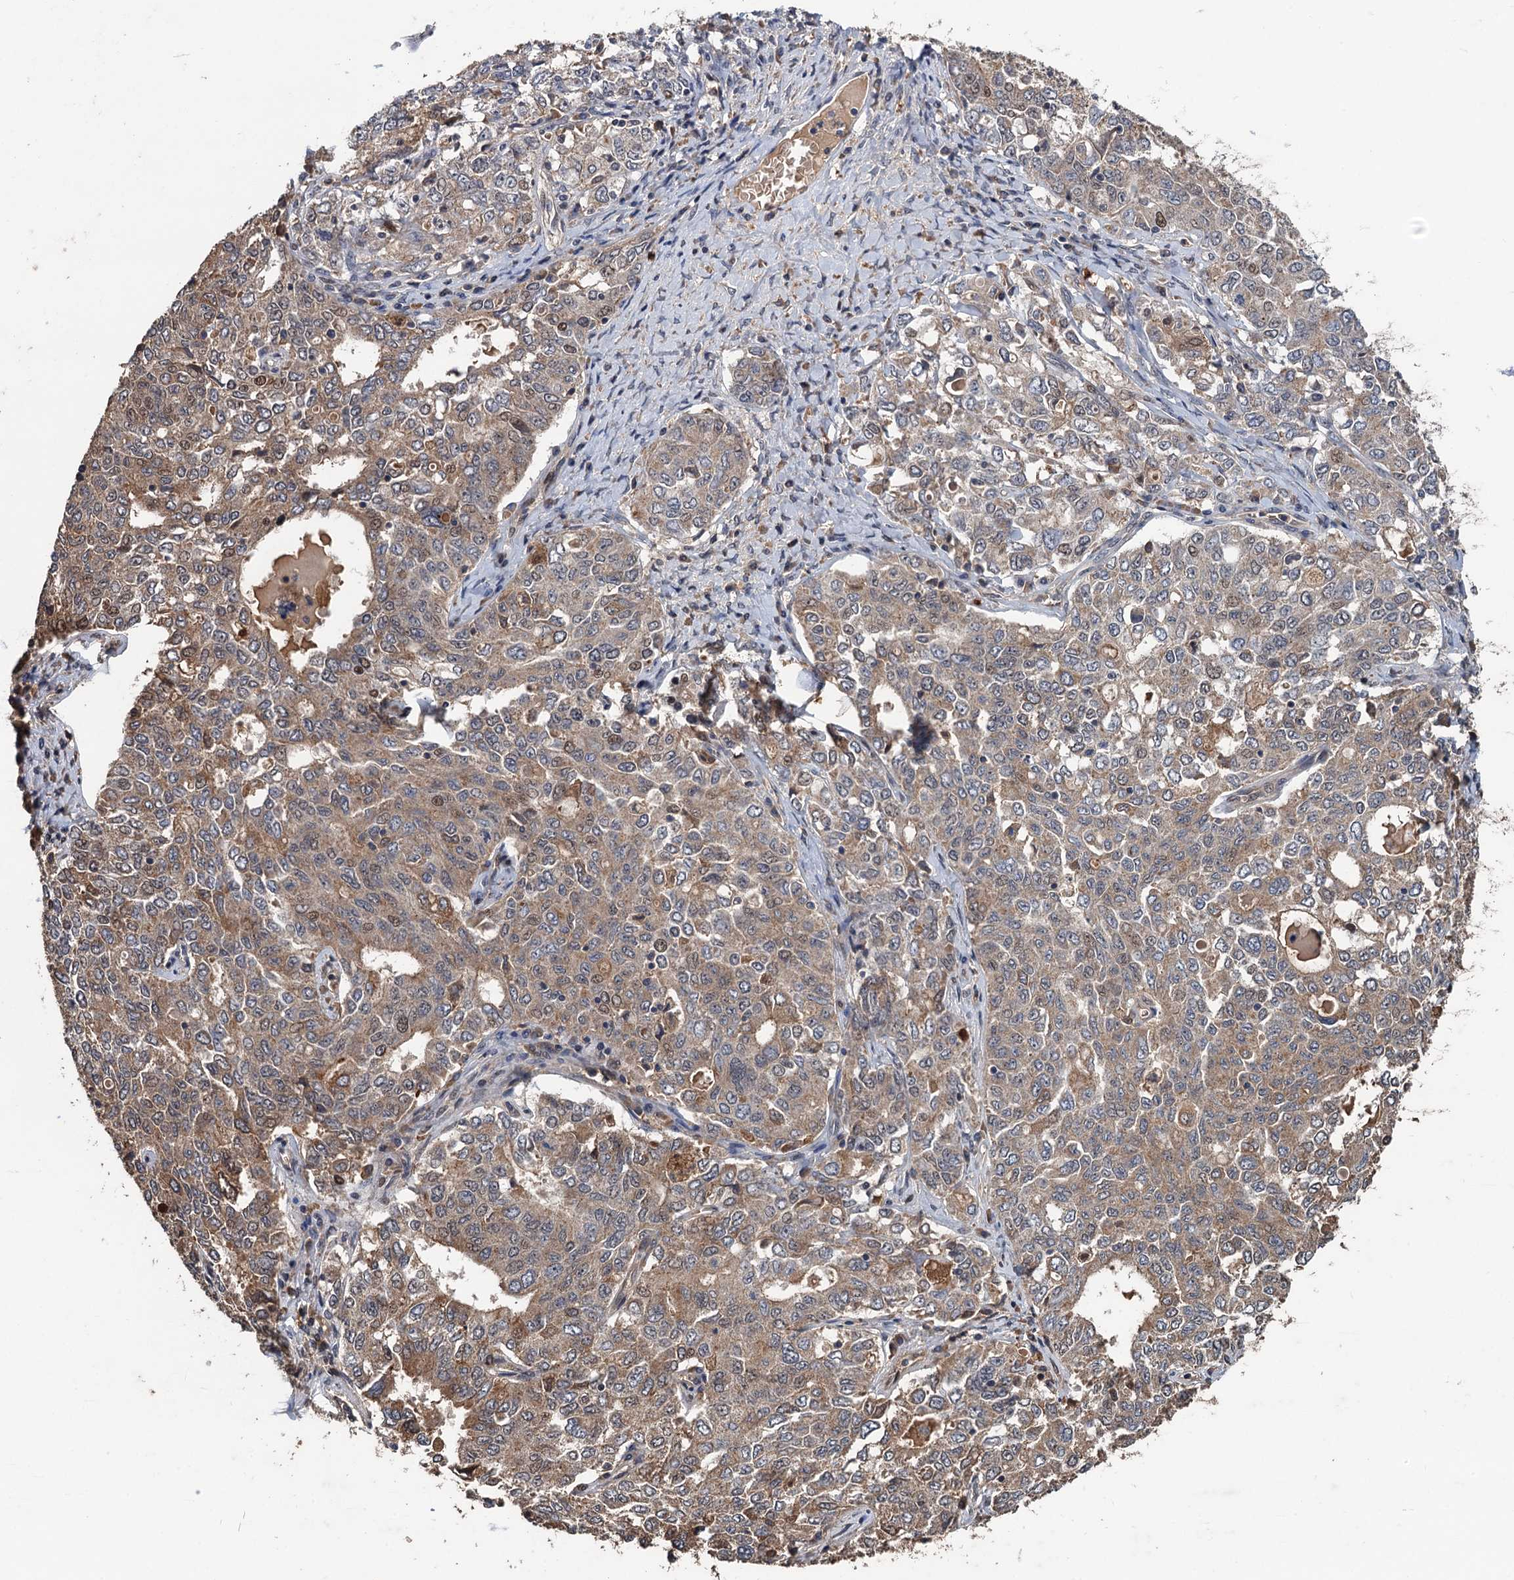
{"staining": {"intensity": "moderate", "quantity": ">75%", "location": "cytoplasmic/membranous,nuclear"}, "tissue": "ovarian cancer", "cell_type": "Tumor cells", "image_type": "cancer", "snomed": [{"axis": "morphology", "description": "Carcinoma, endometroid"}, {"axis": "topography", "description": "Ovary"}], "caption": "Protein expression analysis of human ovarian cancer (endometroid carcinoma) reveals moderate cytoplasmic/membranous and nuclear positivity in approximately >75% of tumor cells.", "gene": "ZNF438", "patient": {"sex": "female", "age": 62}}